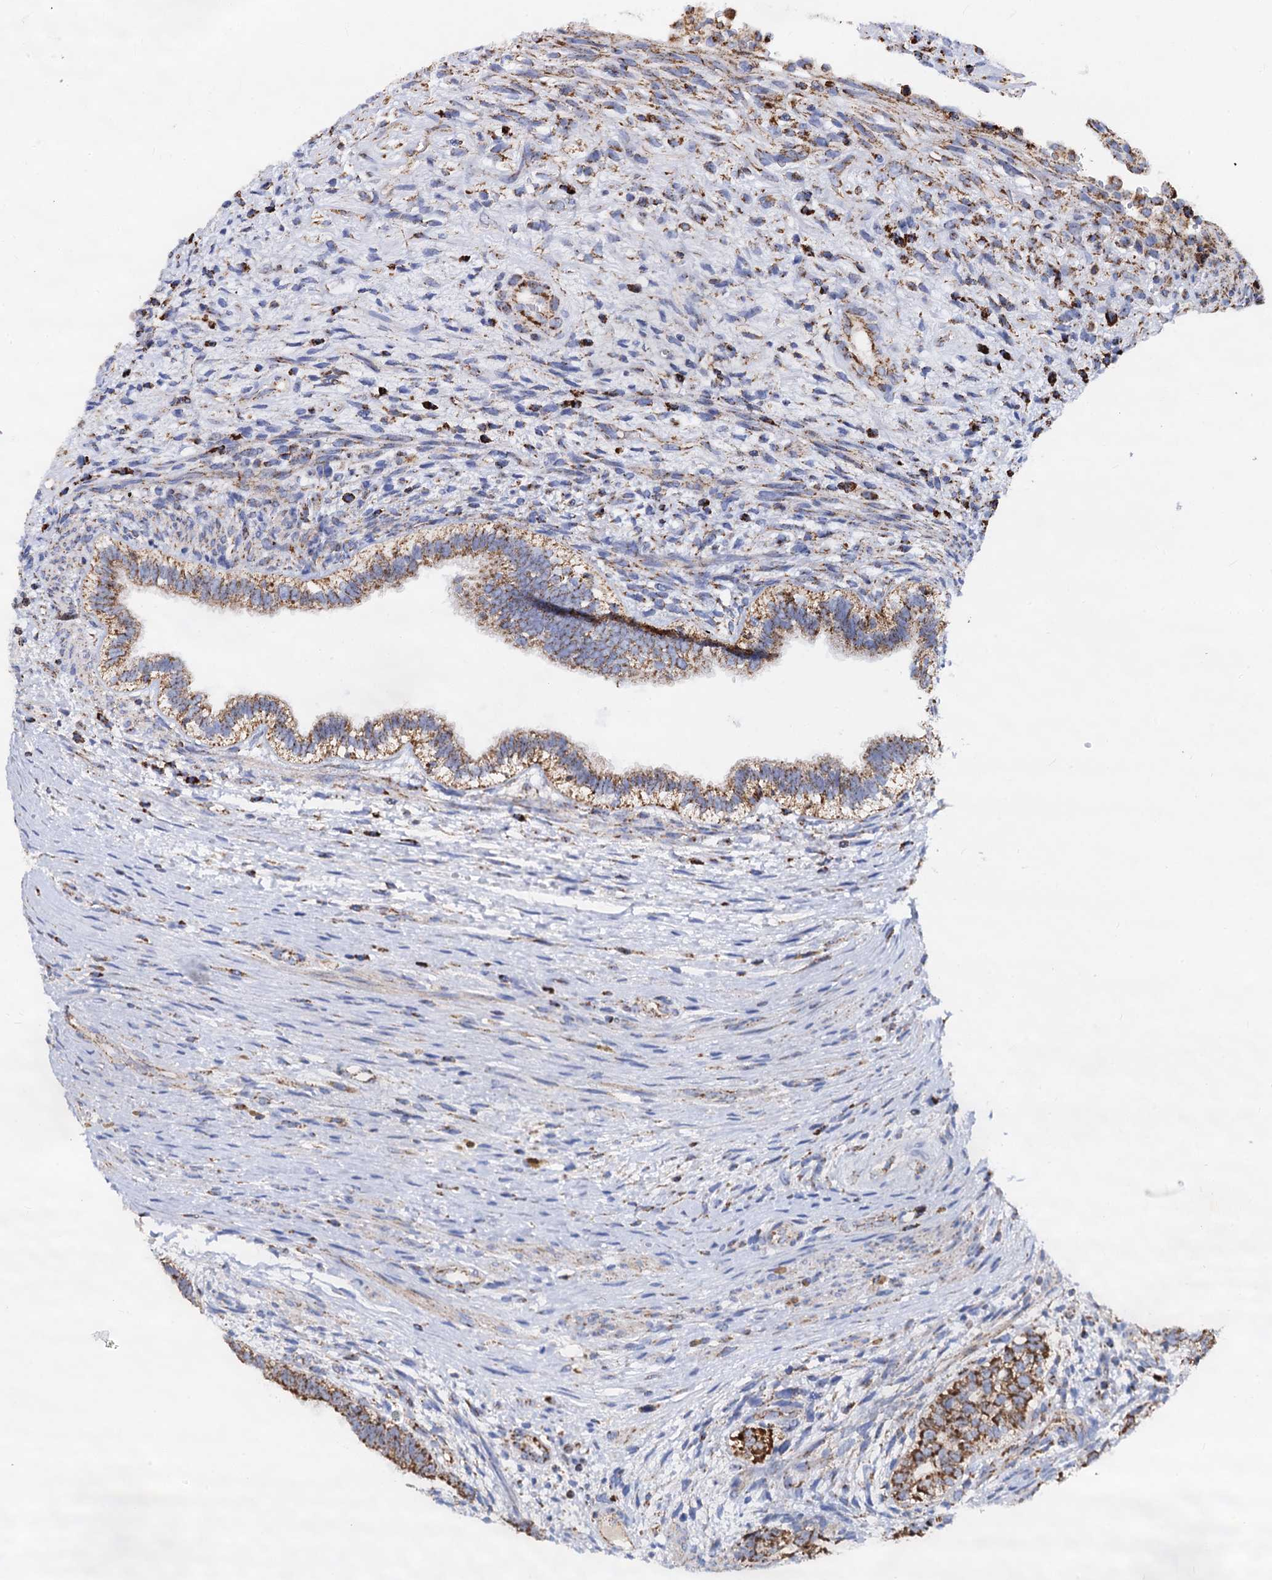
{"staining": {"intensity": "strong", "quantity": ">75%", "location": "cytoplasmic/membranous"}, "tissue": "testis cancer", "cell_type": "Tumor cells", "image_type": "cancer", "snomed": [{"axis": "morphology", "description": "Carcinoma, Embryonal, NOS"}, {"axis": "topography", "description": "Testis"}], "caption": "A brown stain highlights strong cytoplasmic/membranous staining of a protein in testis cancer tumor cells. (DAB = brown stain, brightfield microscopy at high magnification).", "gene": "TIMM10", "patient": {"sex": "male", "age": 26}}